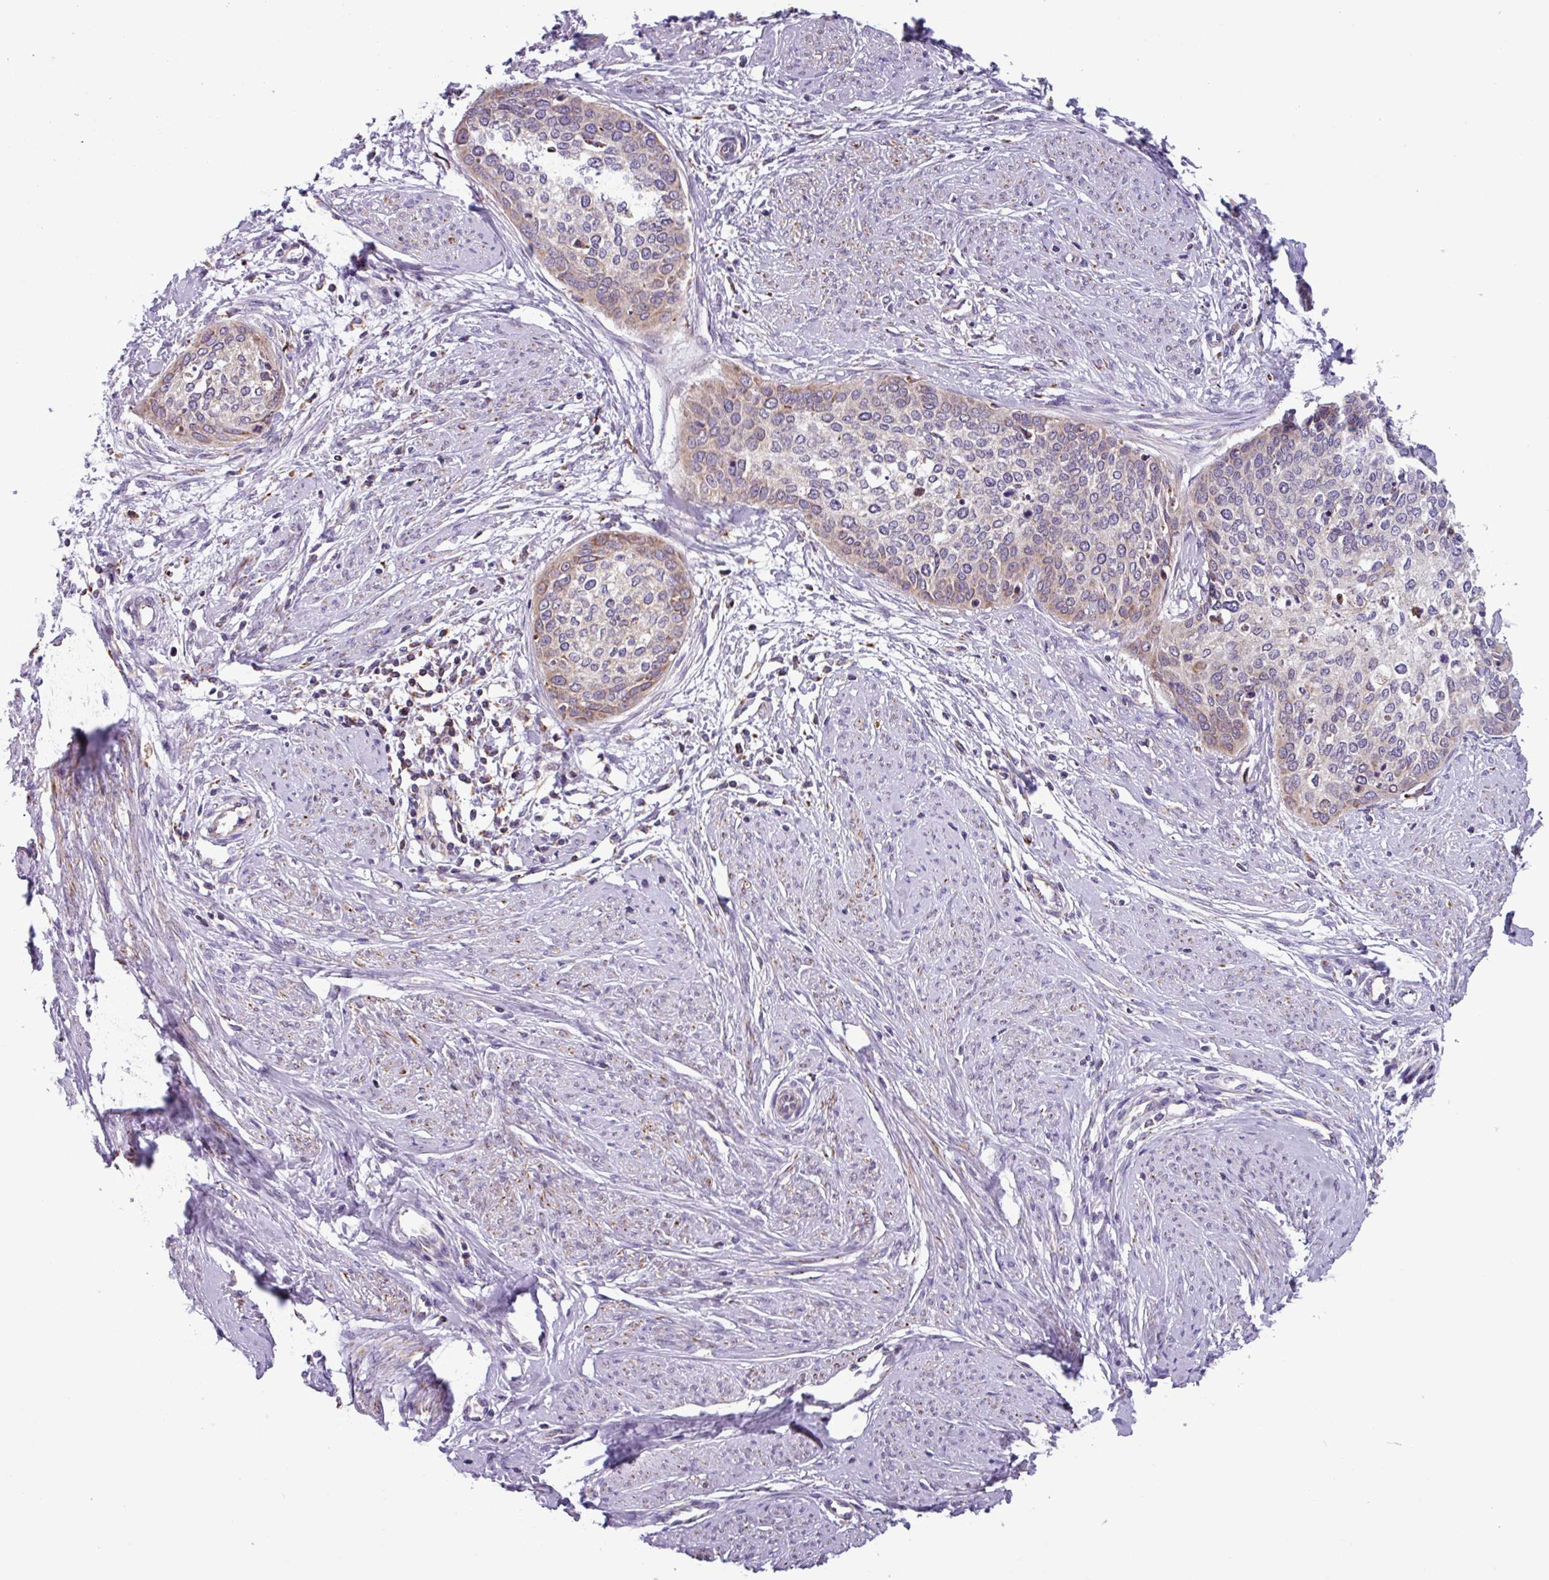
{"staining": {"intensity": "weak", "quantity": "<25%", "location": "cytoplasmic/membranous"}, "tissue": "cervical cancer", "cell_type": "Tumor cells", "image_type": "cancer", "snomed": [{"axis": "morphology", "description": "Squamous cell carcinoma, NOS"}, {"axis": "topography", "description": "Cervix"}], "caption": "DAB immunohistochemical staining of human cervical squamous cell carcinoma exhibits no significant staining in tumor cells. (DAB (3,3'-diaminobenzidine) IHC with hematoxylin counter stain).", "gene": "AKIRIN1", "patient": {"sex": "female", "age": 37}}